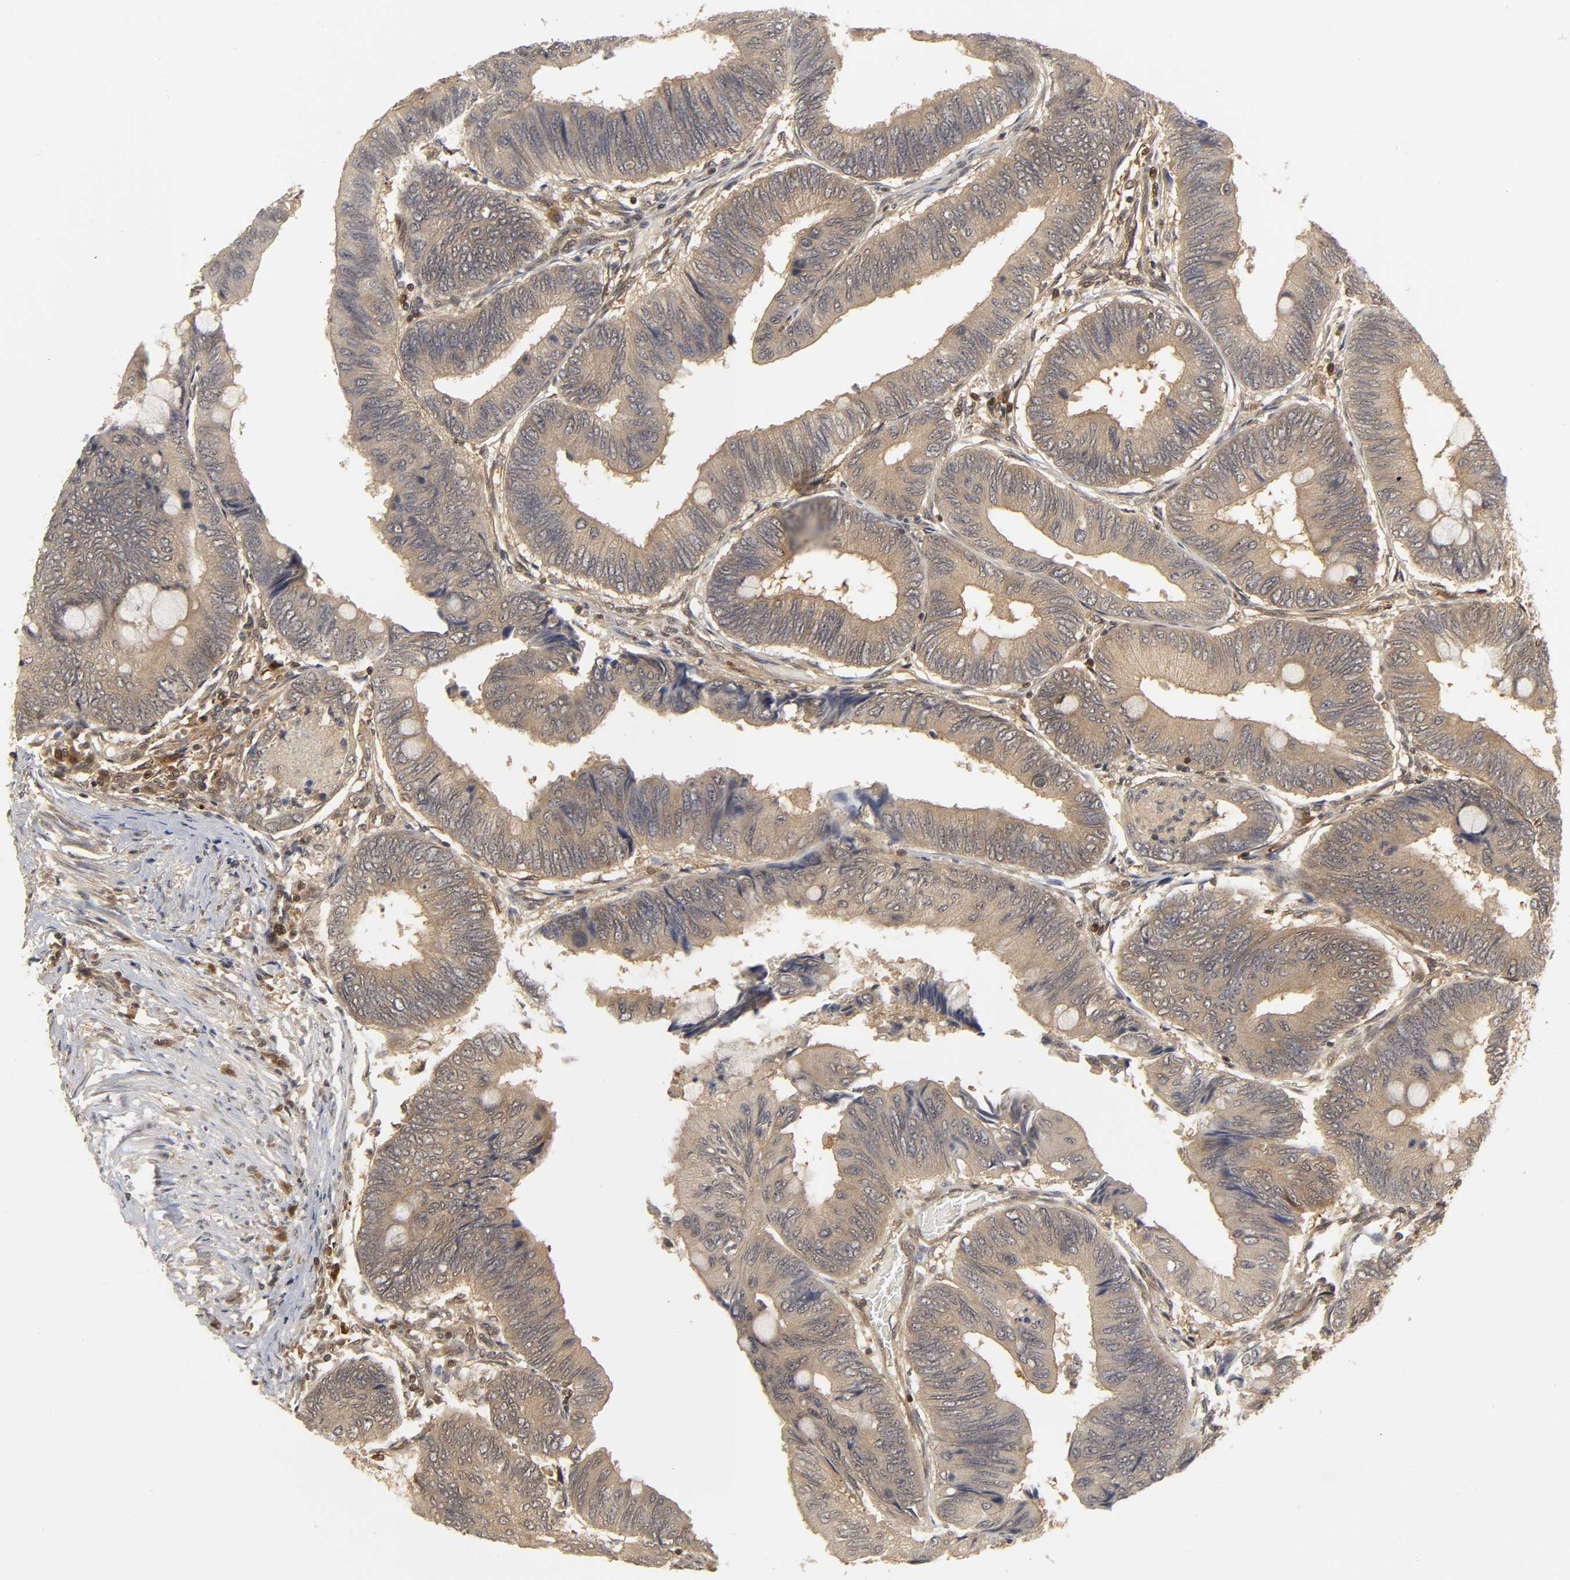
{"staining": {"intensity": "moderate", "quantity": ">75%", "location": "cytoplasmic/membranous"}, "tissue": "colorectal cancer", "cell_type": "Tumor cells", "image_type": "cancer", "snomed": [{"axis": "morphology", "description": "Normal tissue, NOS"}, {"axis": "morphology", "description": "Adenocarcinoma, NOS"}, {"axis": "topography", "description": "Rectum"}, {"axis": "topography", "description": "Peripheral nerve tissue"}], "caption": "A photomicrograph of human colorectal cancer stained for a protein displays moderate cytoplasmic/membranous brown staining in tumor cells. The protein is stained brown, and the nuclei are stained in blue (DAB IHC with brightfield microscopy, high magnification).", "gene": "PARK7", "patient": {"sex": "male", "age": 92}}